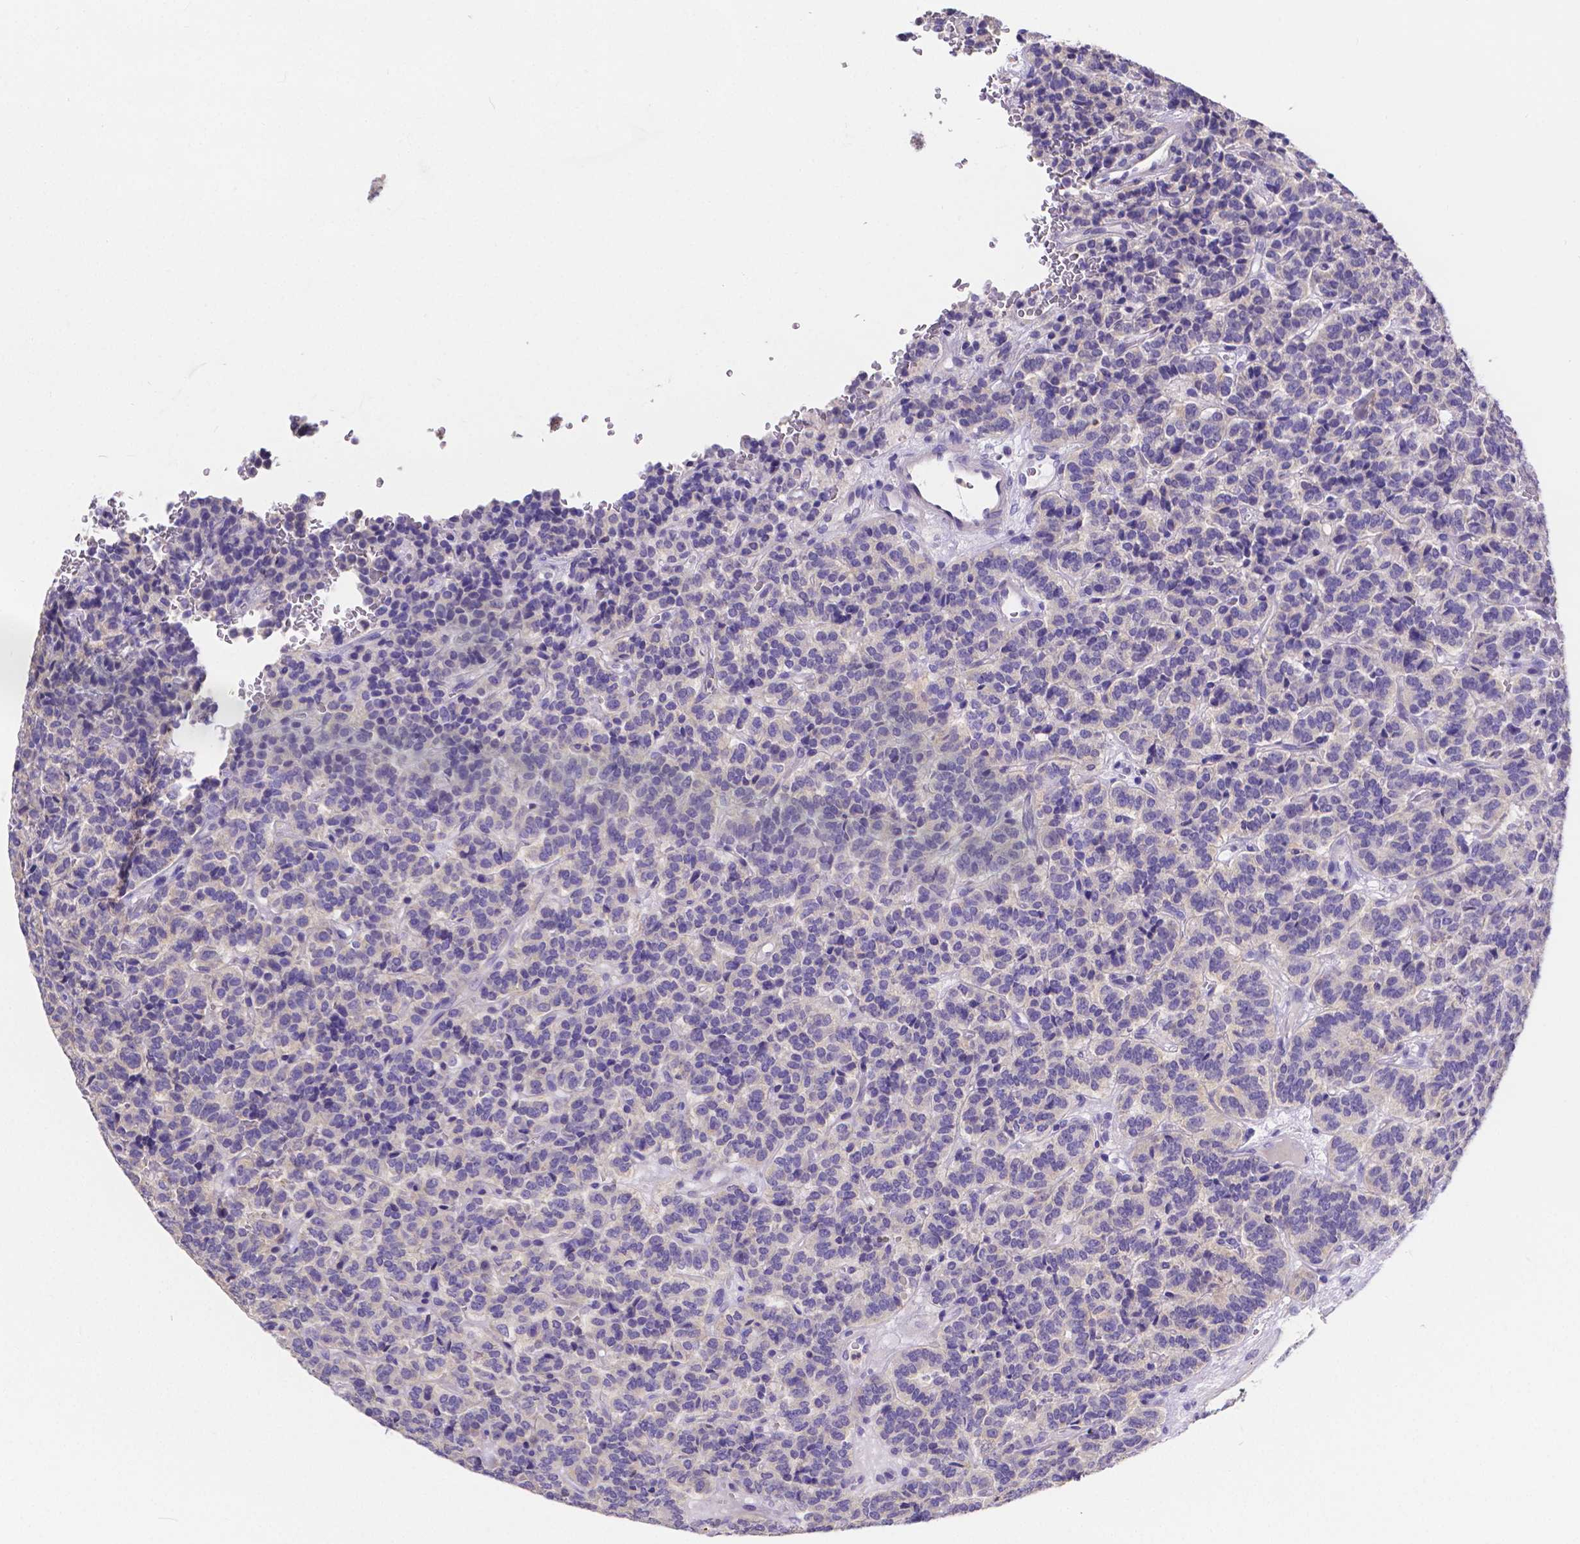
{"staining": {"intensity": "negative", "quantity": "none", "location": "none"}, "tissue": "carcinoid", "cell_type": "Tumor cells", "image_type": "cancer", "snomed": [{"axis": "morphology", "description": "Carcinoid, malignant, NOS"}, {"axis": "topography", "description": "Pancreas"}], "caption": "Immunohistochemistry (IHC) image of human carcinoid stained for a protein (brown), which exhibits no staining in tumor cells. The staining is performed using DAB brown chromogen with nuclei counter-stained in using hematoxylin.", "gene": "ATP6V1D", "patient": {"sex": "male", "age": 36}}